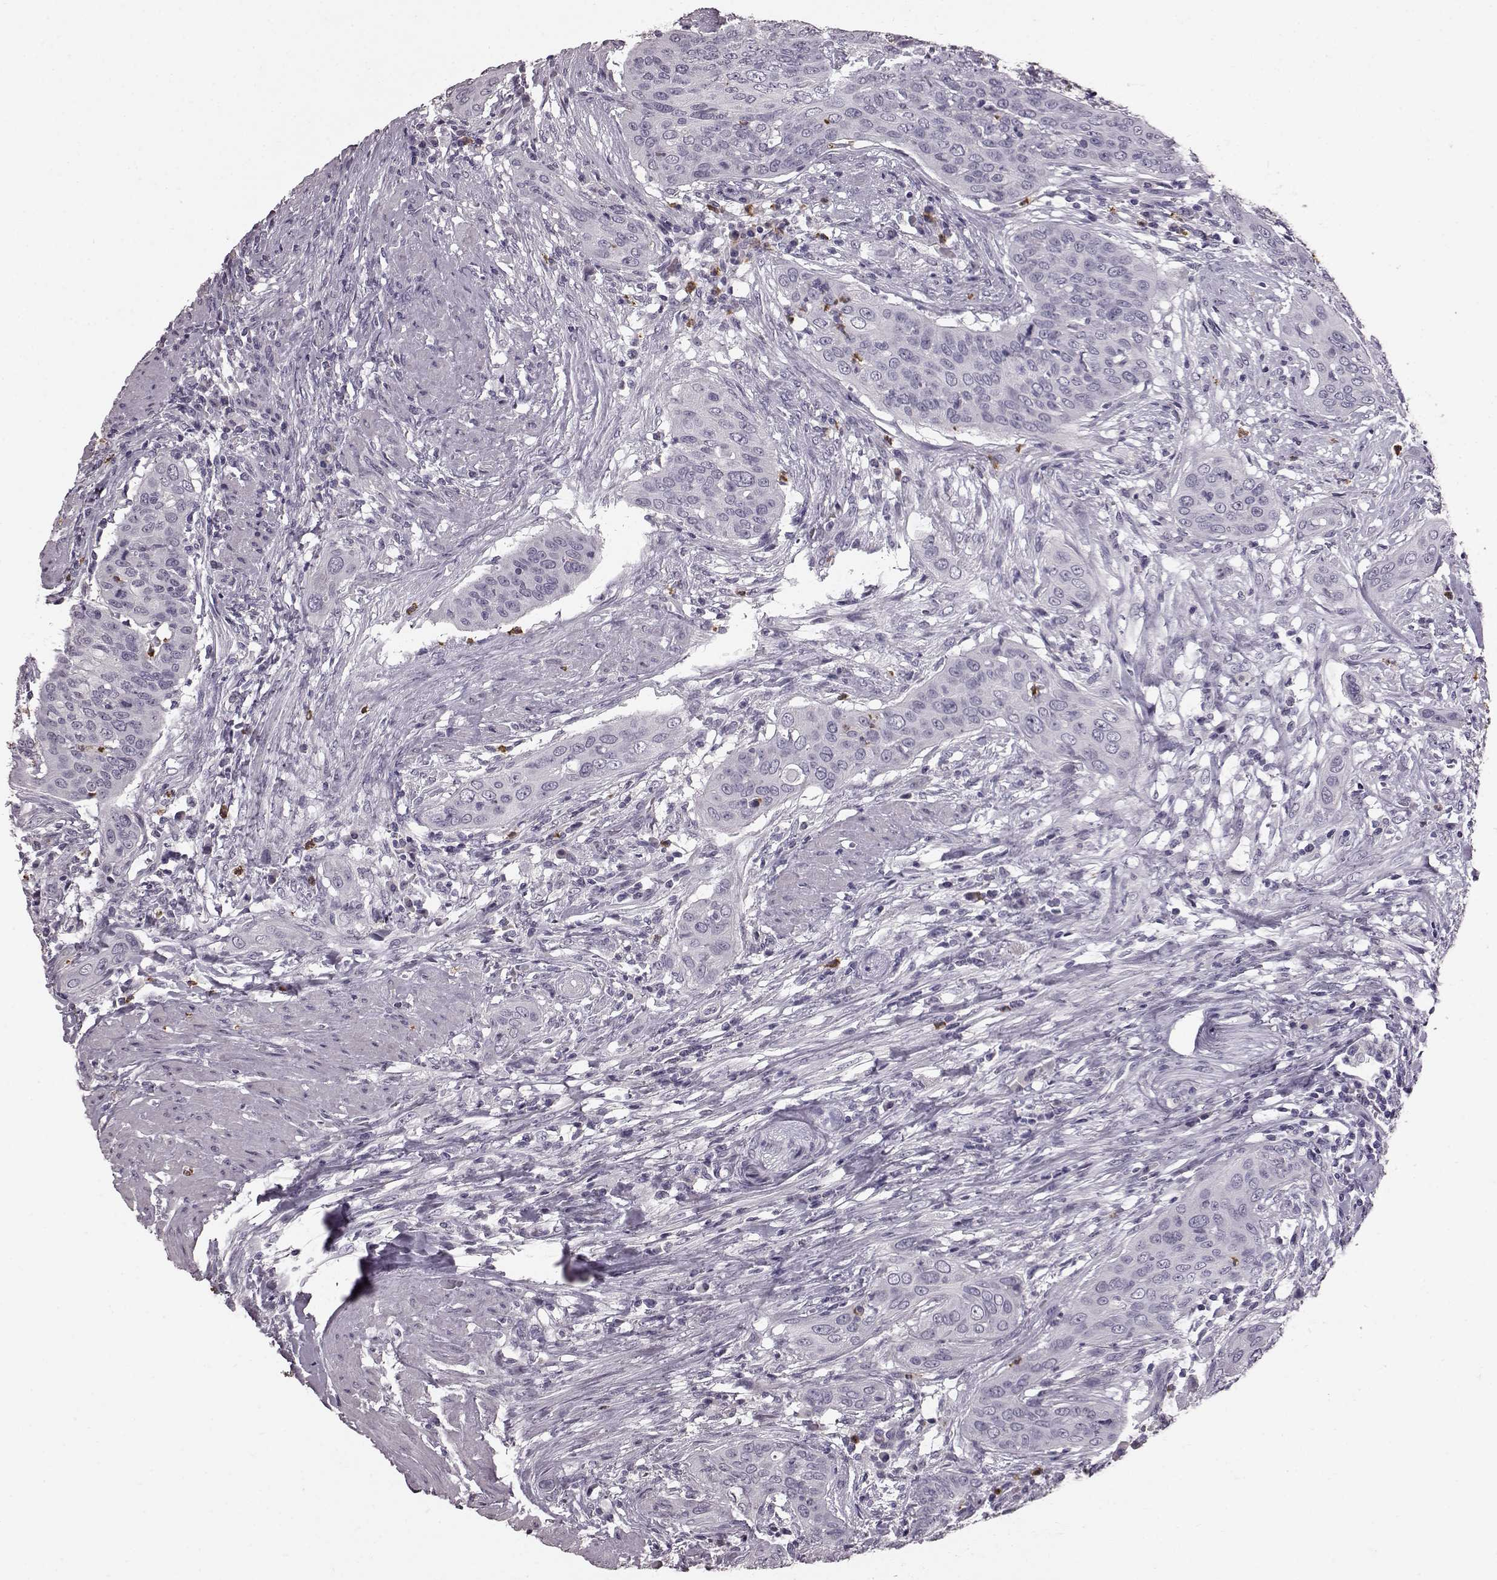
{"staining": {"intensity": "negative", "quantity": "none", "location": "none"}, "tissue": "urothelial cancer", "cell_type": "Tumor cells", "image_type": "cancer", "snomed": [{"axis": "morphology", "description": "Urothelial carcinoma, High grade"}, {"axis": "topography", "description": "Urinary bladder"}], "caption": "DAB (3,3'-diaminobenzidine) immunohistochemical staining of urothelial cancer demonstrates no significant expression in tumor cells. Nuclei are stained in blue.", "gene": "FUT4", "patient": {"sex": "male", "age": 82}}